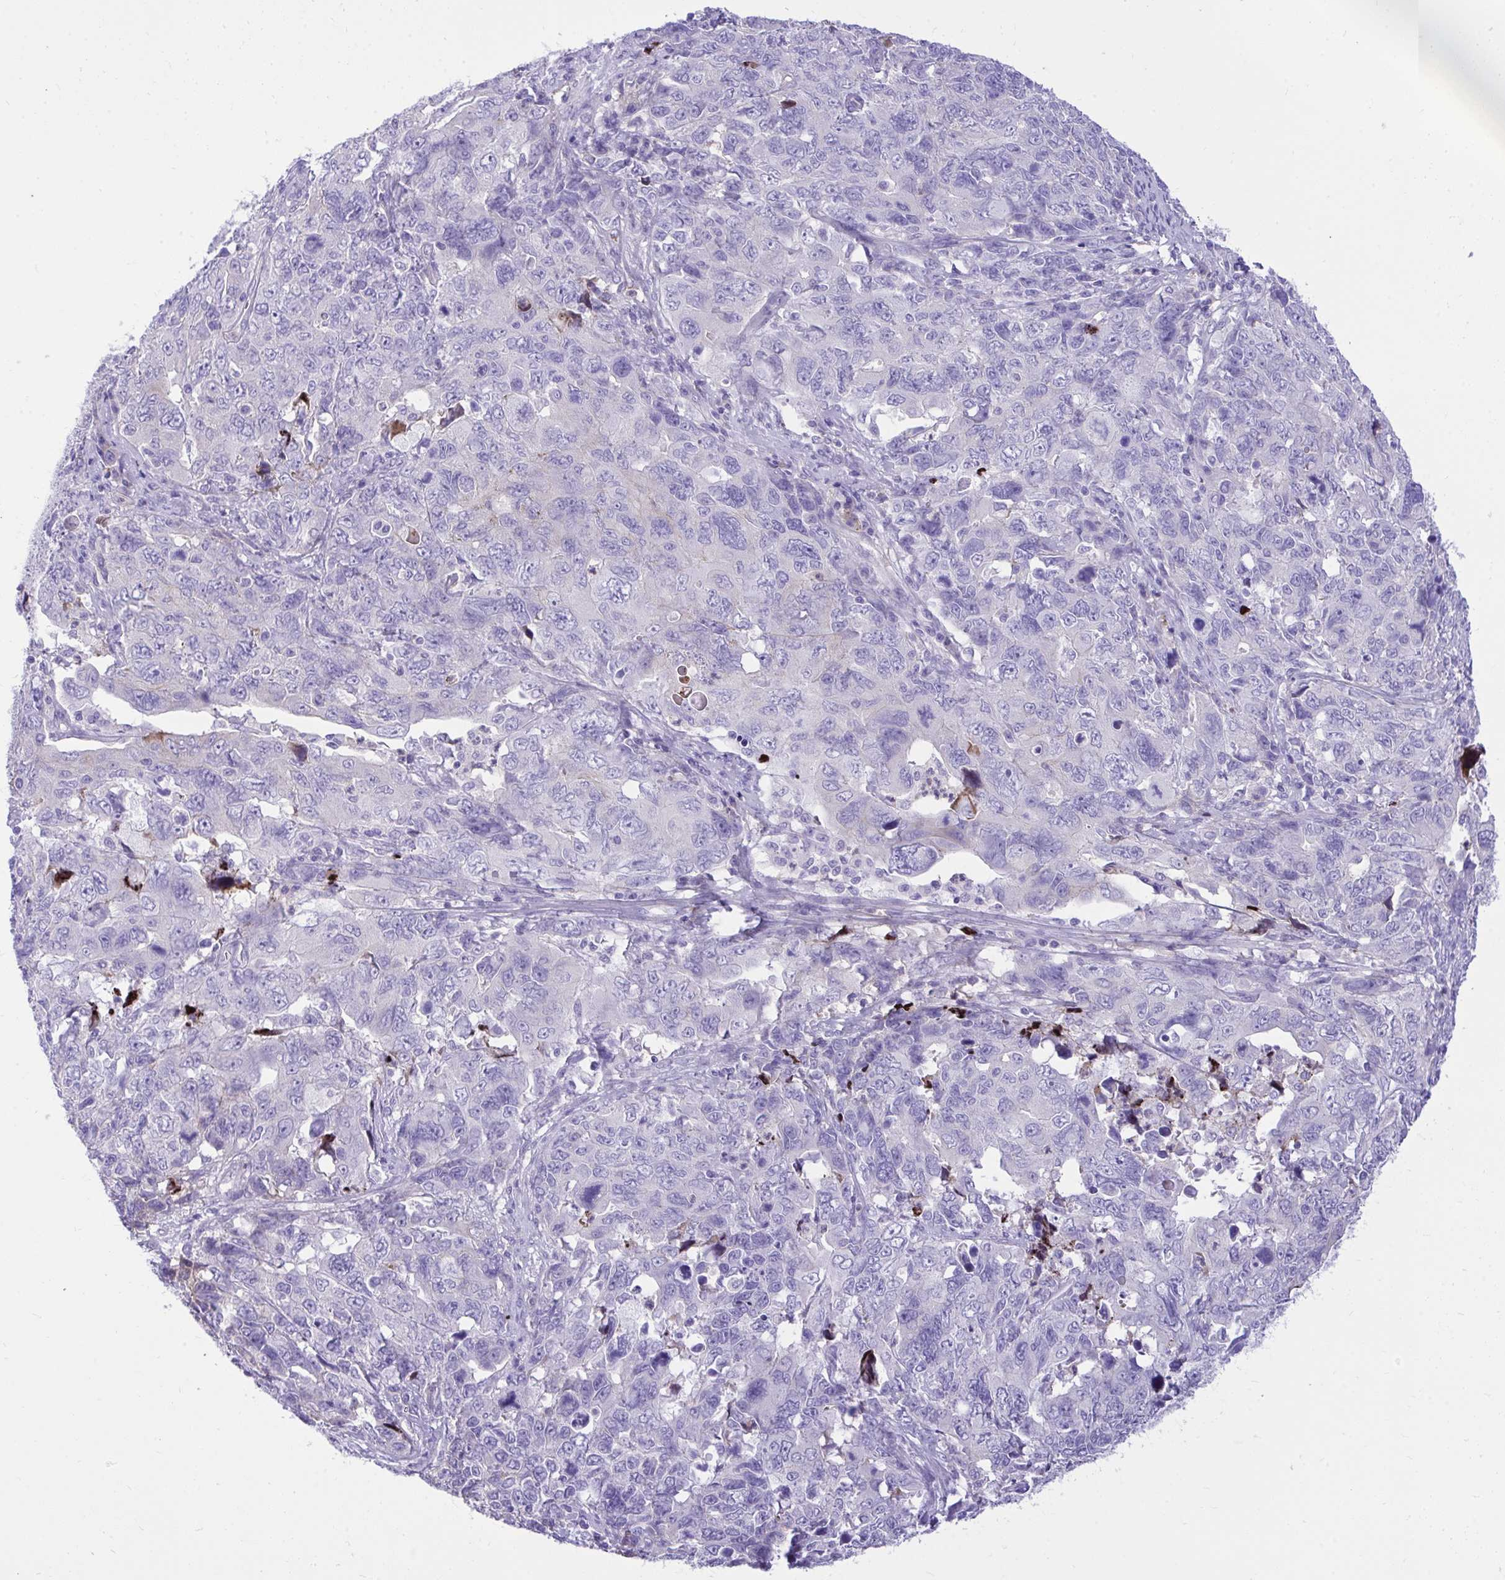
{"staining": {"intensity": "negative", "quantity": "none", "location": "none"}, "tissue": "cervical cancer", "cell_type": "Tumor cells", "image_type": "cancer", "snomed": [{"axis": "morphology", "description": "Adenocarcinoma, NOS"}, {"axis": "topography", "description": "Cervix"}], "caption": "DAB immunohistochemical staining of cervical cancer demonstrates no significant expression in tumor cells. (DAB immunohistochemistry (IHC) visualized using brightfield microscopy, high magnification).", "gene": "HRG", "patient": {"sex": "female", "age": 63}}